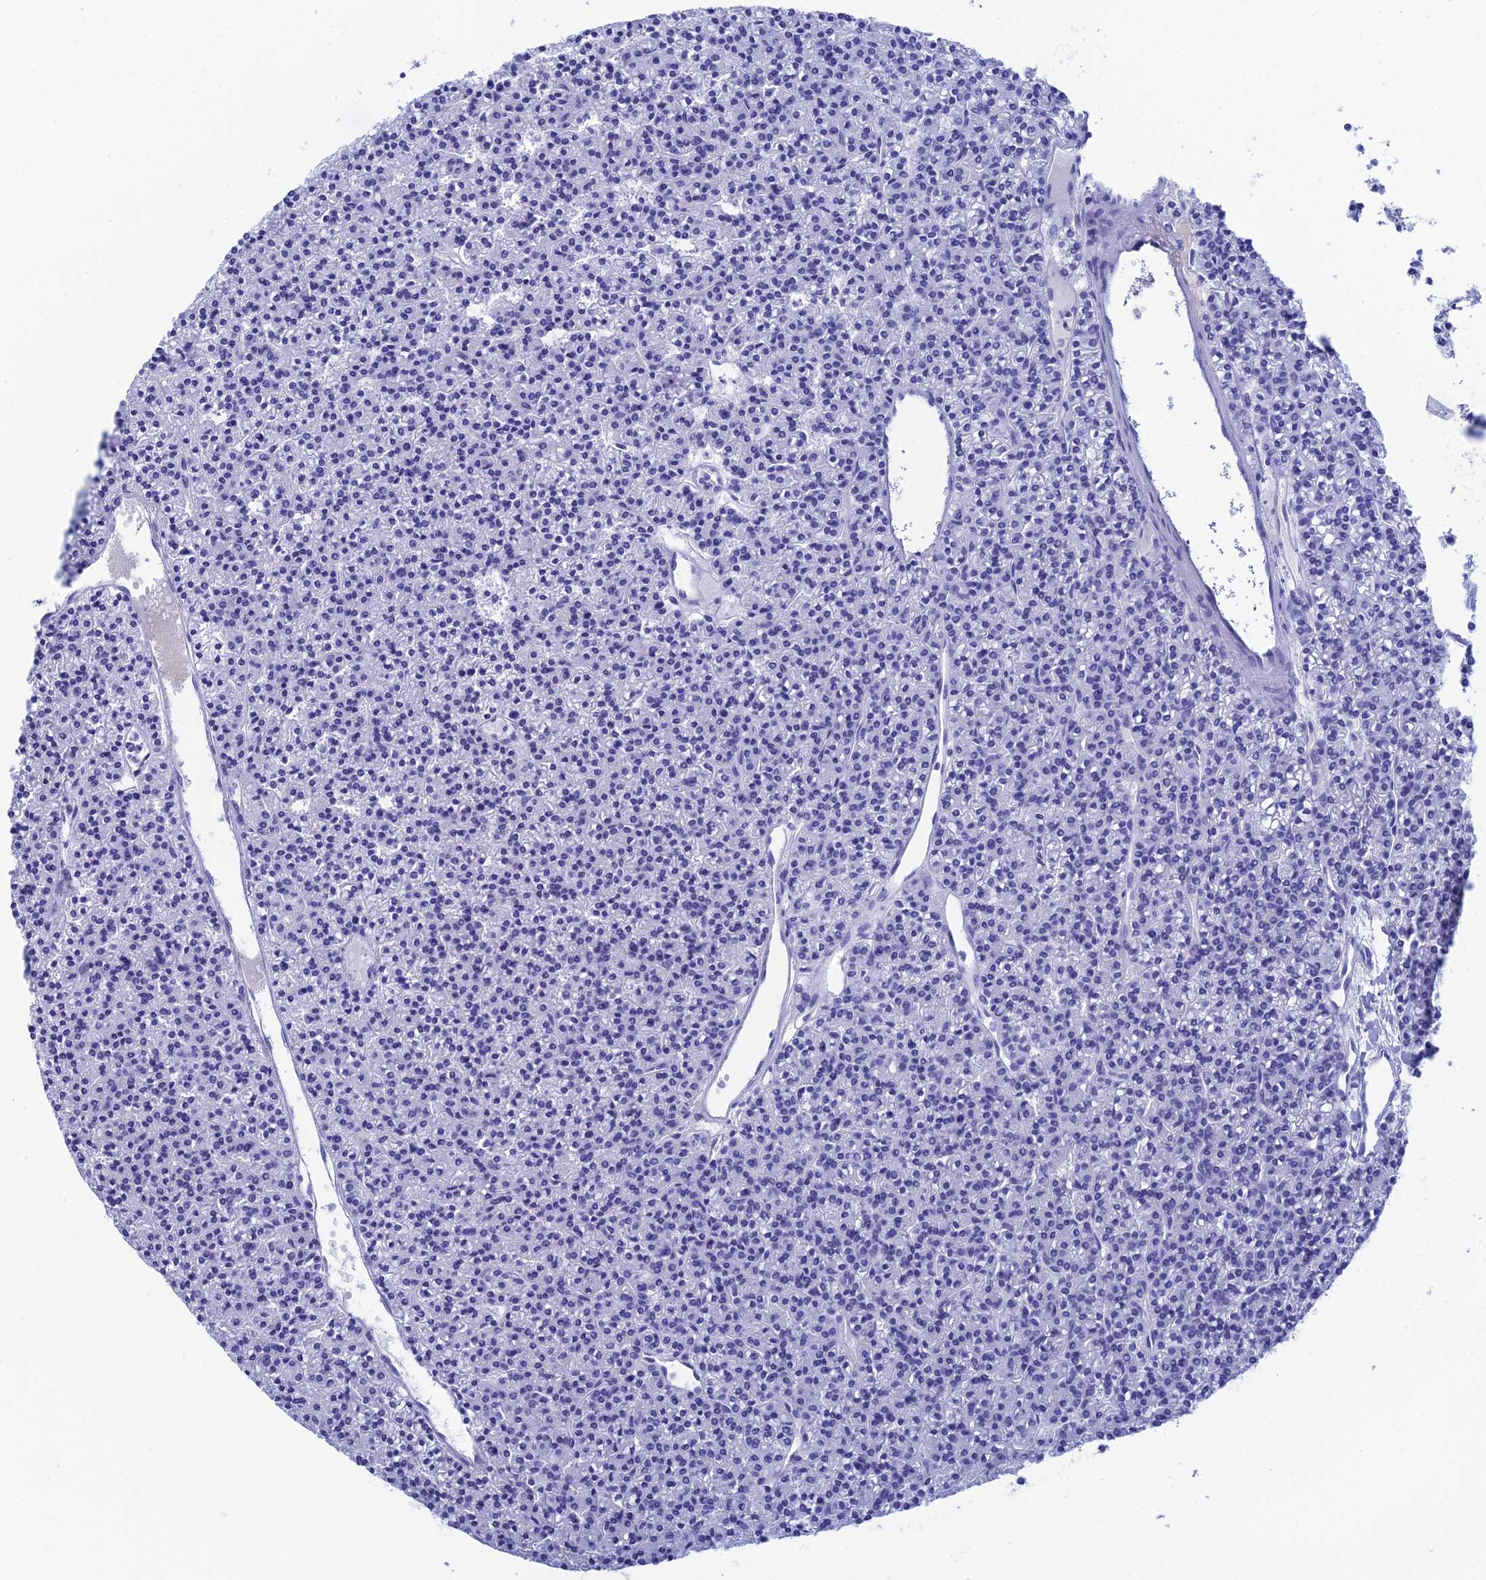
{"staining": {"intensity": "negative", "quantity": "none", "location": "none"}, "tissue": "parathyroid gland", "cell_type": "Glandular cells", "image_type": "normal", "snomed": [{"axis": "morphology", "description": "Normal tissue, NOS"}, {"axis": "topography", "description": "Parathyroid gland"}], "caption": "Human parathyroid gland stained for a protein using IHC demonstrates no positivity in glandular cells.", "gene": "REG1A", "patient": {"sex": "female", "age": 45}}